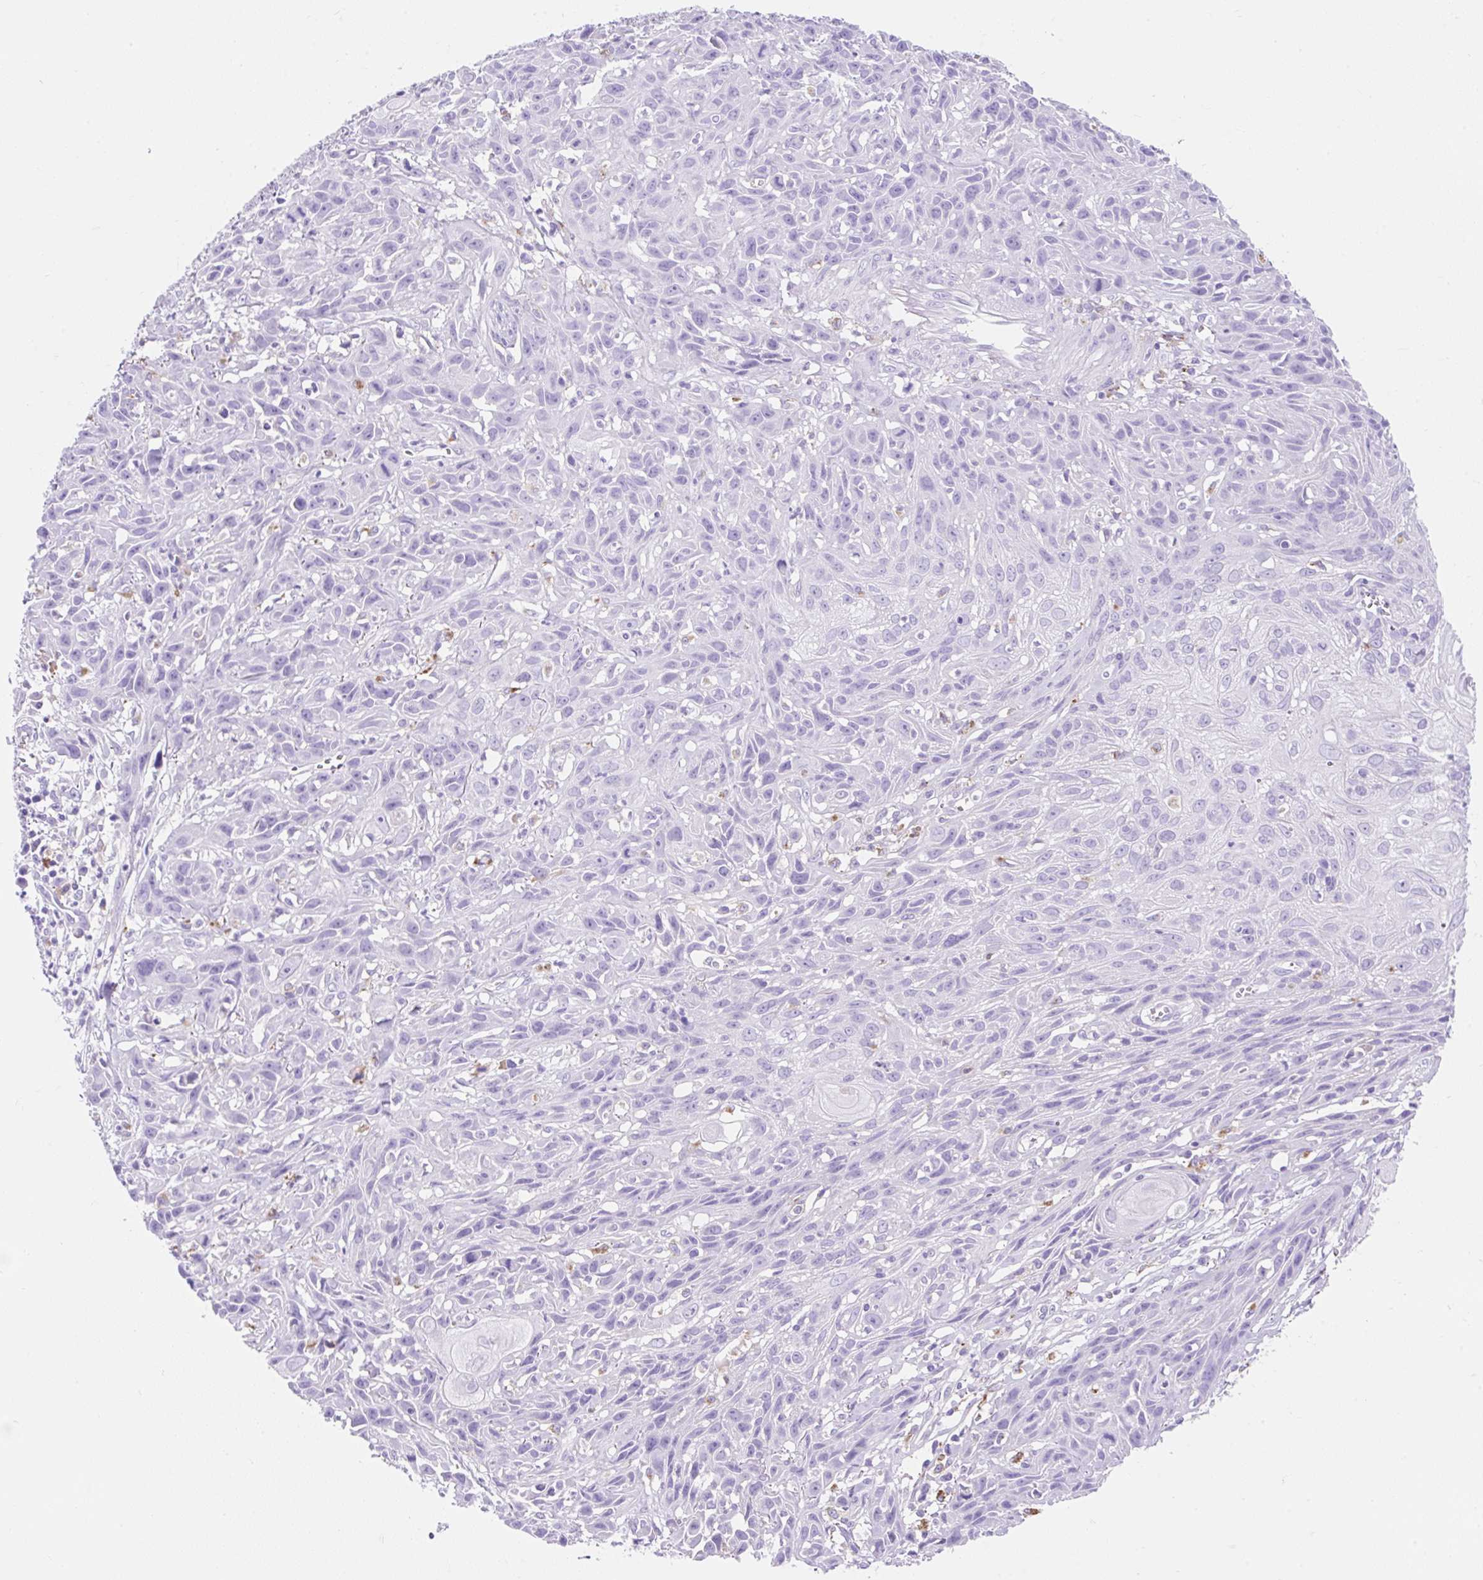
{"staining": {"intensity": "negative", "quantity": "none", "location": "none"}, "tissue": "skin cancer", "cell_type": "Tumor cells", "image_type": "cancer", "snomed": [{"axis": "morphology", "description": "Squamous cell carcinoma, NOS"}, {"axis": "topography", "description": "Skin"}, {"axis": "topography", "description": "Vulva"}], "caption": "Micrograph shows no protein positivity in tumor cells of skin cancer tissue.", "gene": "HEXB", "patient": {"sex": "female", "age": 83}}